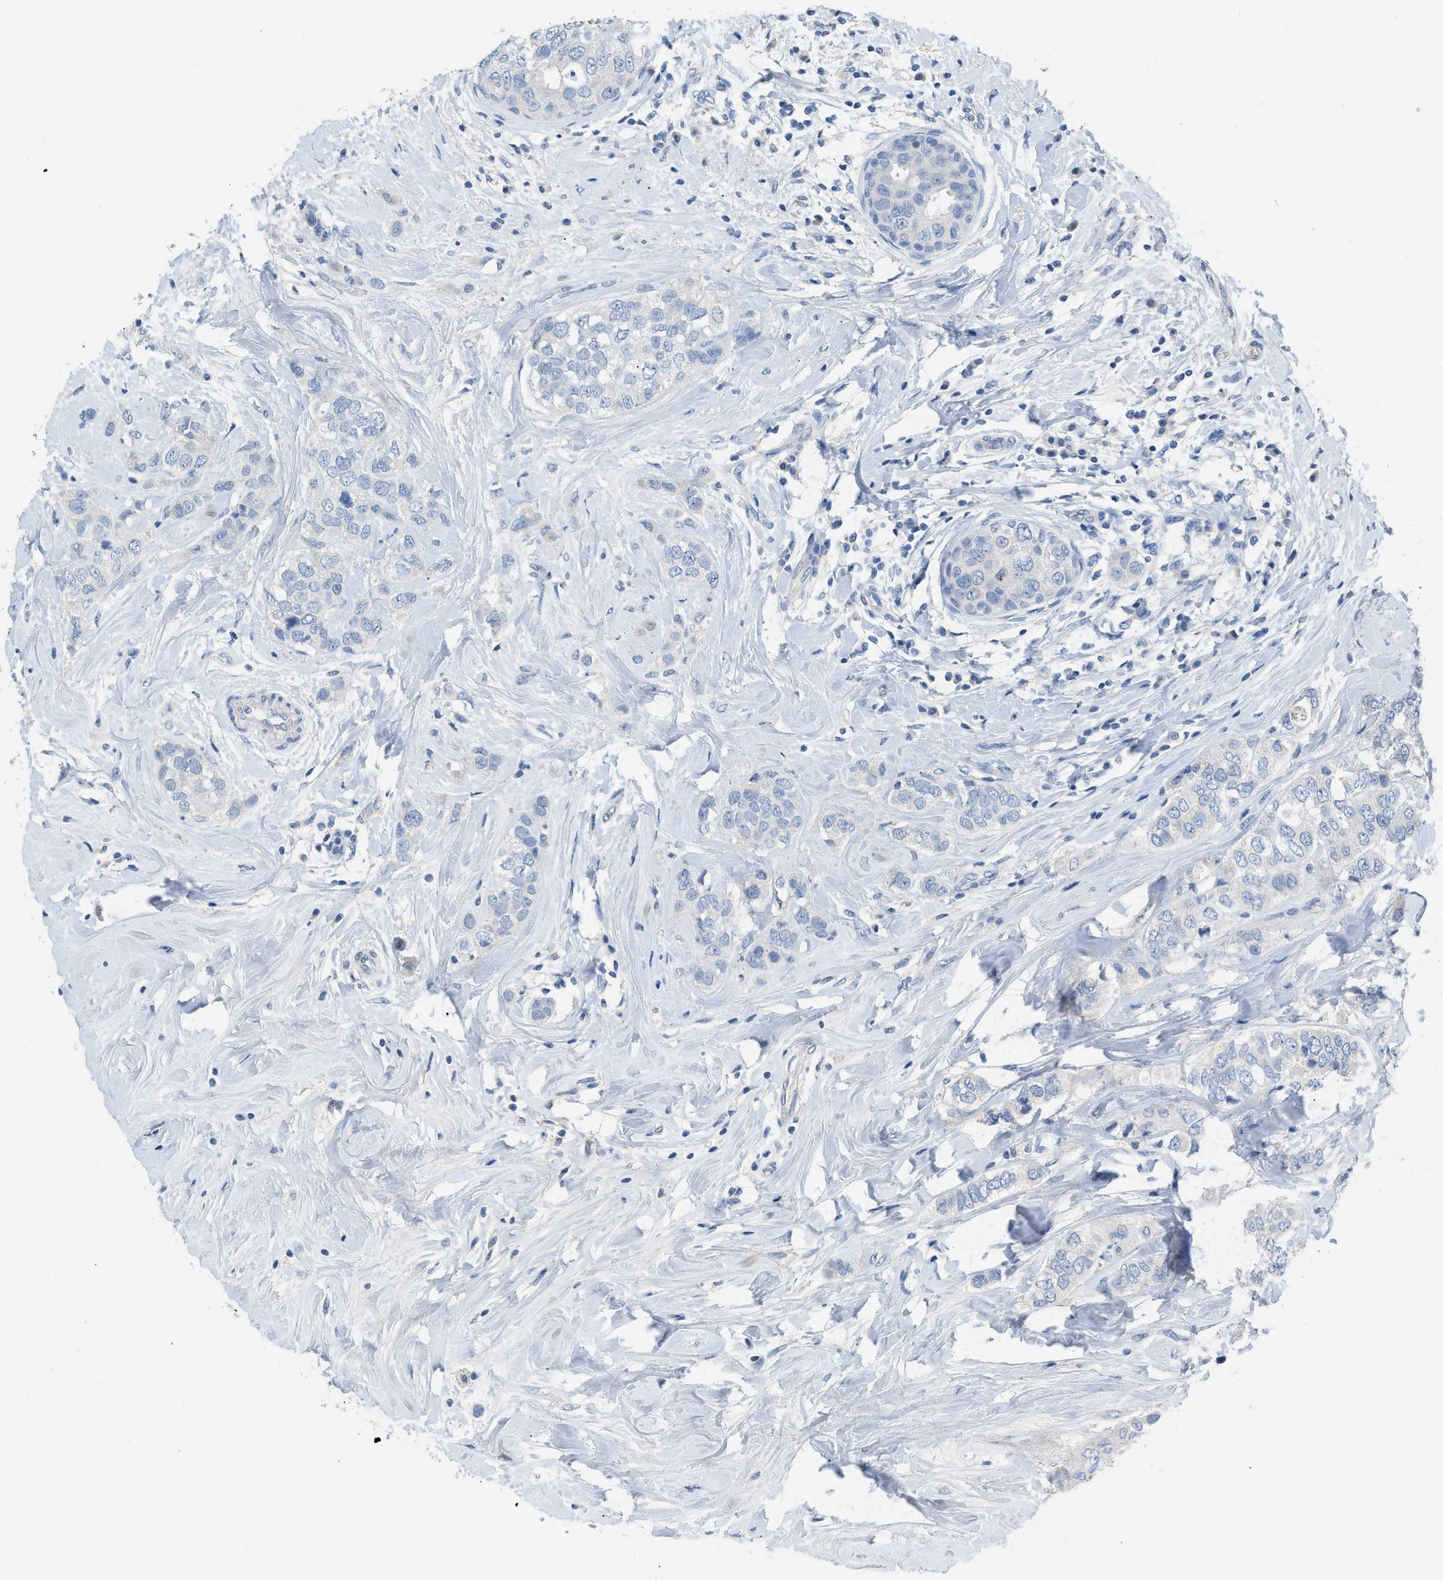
{"staining": {"intensity": "negative", "quantity": "none", "location": "none"}, "tissue": "breast cancer", "cell_type": "Tumor cells", "image_type": "cancer", "snomed": [{"axis": "morphology", "description": "Duct carcinoma"}, {"axis": "topography", "description": "Breast"}], "caption": "IHC of breast invasive ductal carcinoma exhibits no expression in tumor cells.", "gene": "HPX", "patient": {"sex": "female", "age": 50}}